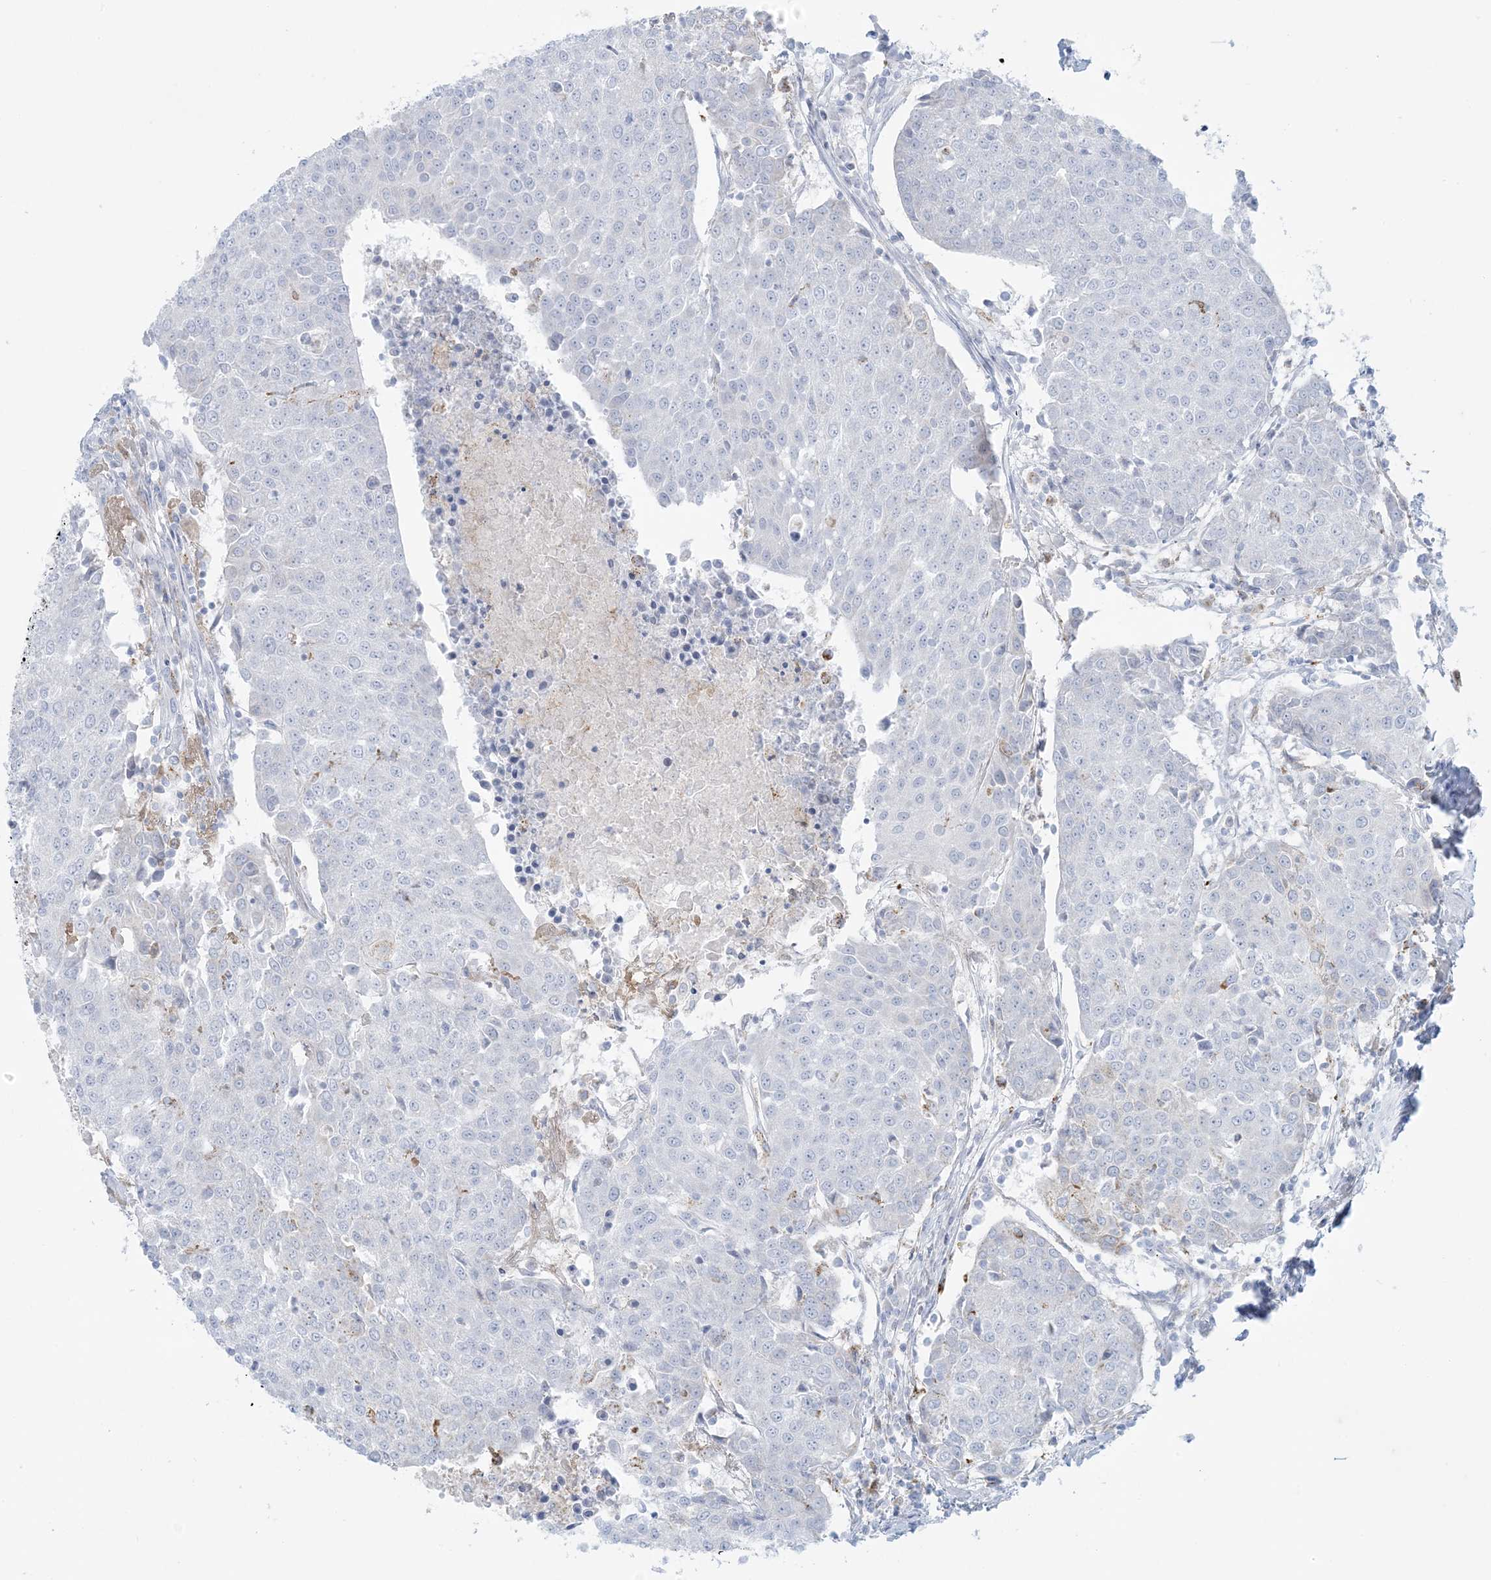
{"staining": {"intensity": "negative", "quantity": "none", "location": "none"}, "tissue": "urothelial cancer", "cell_type": "Tumor cells", "image_type": "cancer", "snomed": [{"axis": "morphology", "description": "Urothelial carcinoma, High grade"}, {"axis": "topography", "description": "Urinary bladder"}], "caption": "Tumor cells are negative for protein expression in human urothelial cancer. (Stains: DAB (3,3'-diaminobenzidine) IHC with hematoxylin counter stain, Microscopy: brightfield microscopy at high magnification).", "gene": "ZDHHC4", "patient": {"sex": "female", "age": 85}}